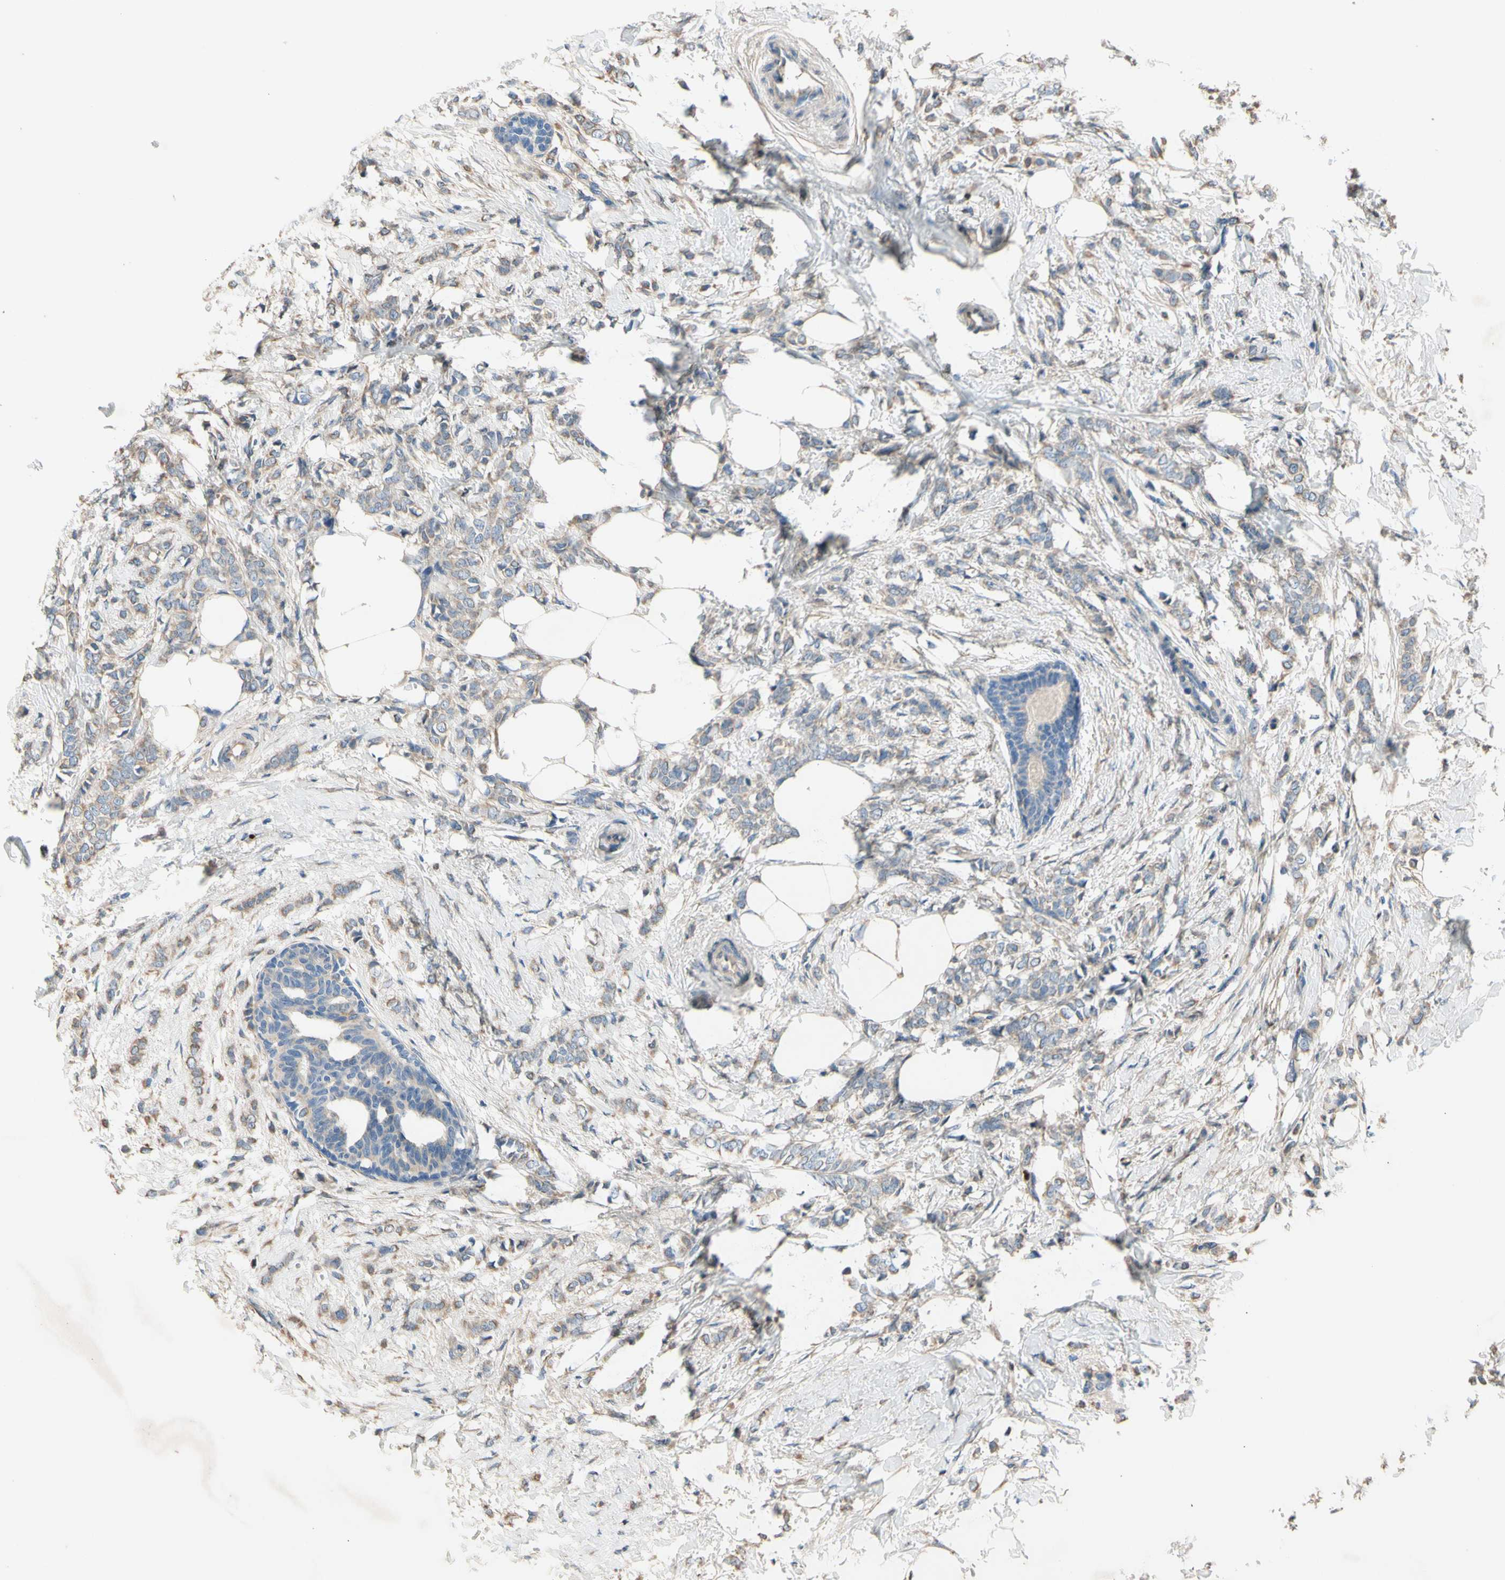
{"staining": {"intensity": "weak", "quantity": "25%-75%", "location": "cytoplasmic/membranous"}, "tissue": "breast cancer", "cell_type": "Tumor cells", "image_type": "cancer", "snomed": [{"axis": "morphology", "description": "Lobular carcinoma, in situ"}, {"axis": "morphology", "description": "Lobular carcinoma"}, {"axis": "topography", "description": "Breast"}], "caption": "IHC staining of breast lobular carcinoma in situ, which shows low levels of weak cytoplasmic/membranous expression in approximately 25%-75% of tumor cells indicating weak cytoplasmic/membranous protein staining. The staining was performed using DAB (brown) for protein detection and nuclei were counterstained in hematoxylin (blue).", "gene": "TBX21", "patient": {"sex": "female", "age": 41}}